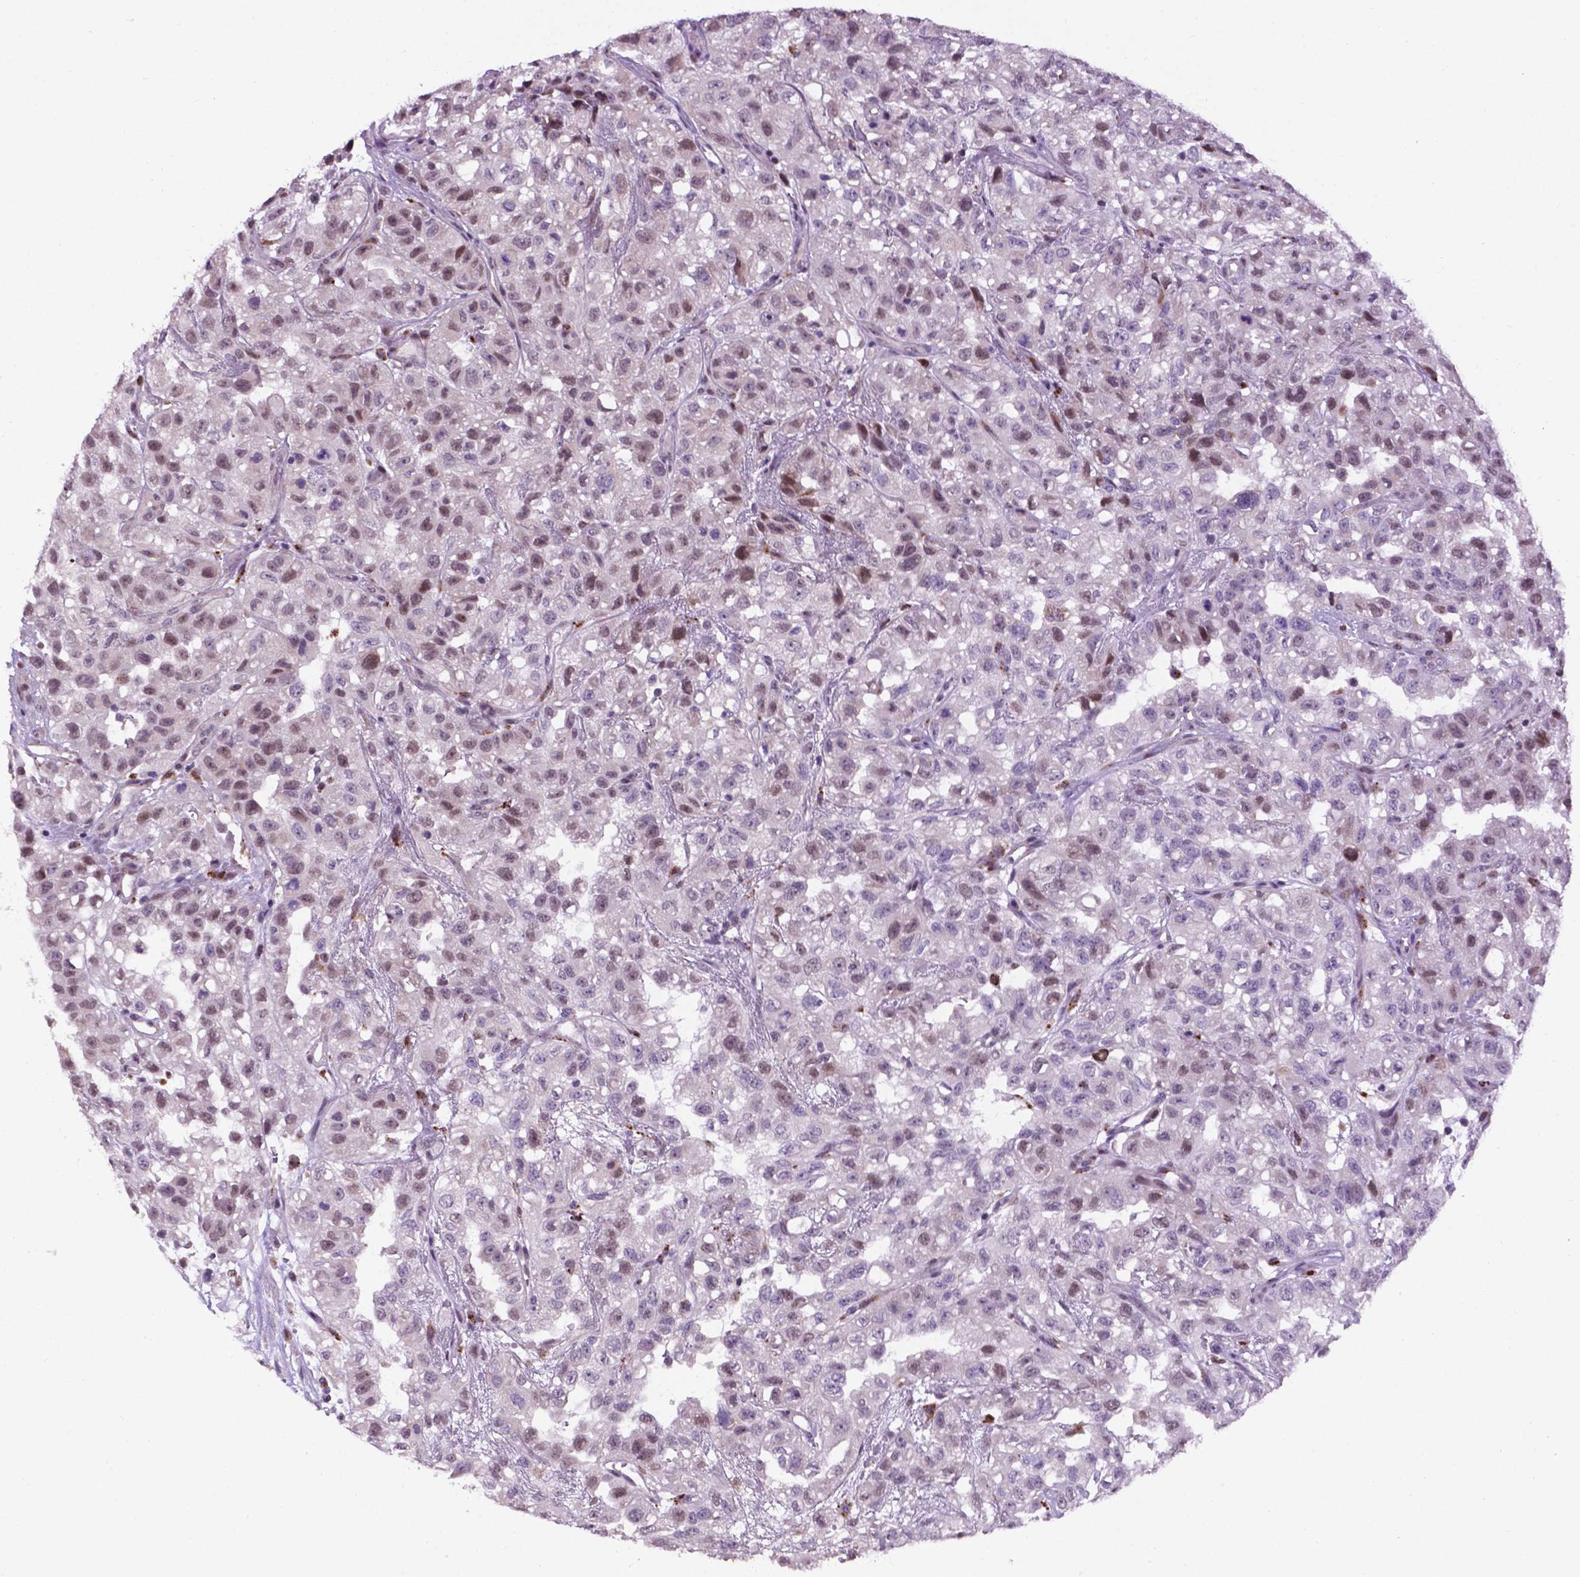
{"staining": {"intensity": "moderate", "quantity": "25%-75%", "location": "nuclear"}, "tissue": "renal cancer", "cell_type": "Tumor cells", "image_type": "cancer", "snomed": [{"axis": "morphology", "description": "Adenocarcinoma, NOS"}, {"axis": "topography", "description": "Kidney"}], "caption": "A brown stain labels moderate nuclear positivity of a protein in human renal cancer tumor cells.", "gene": "SMAD3", "patient": {"sex": "male", "age": 64}}